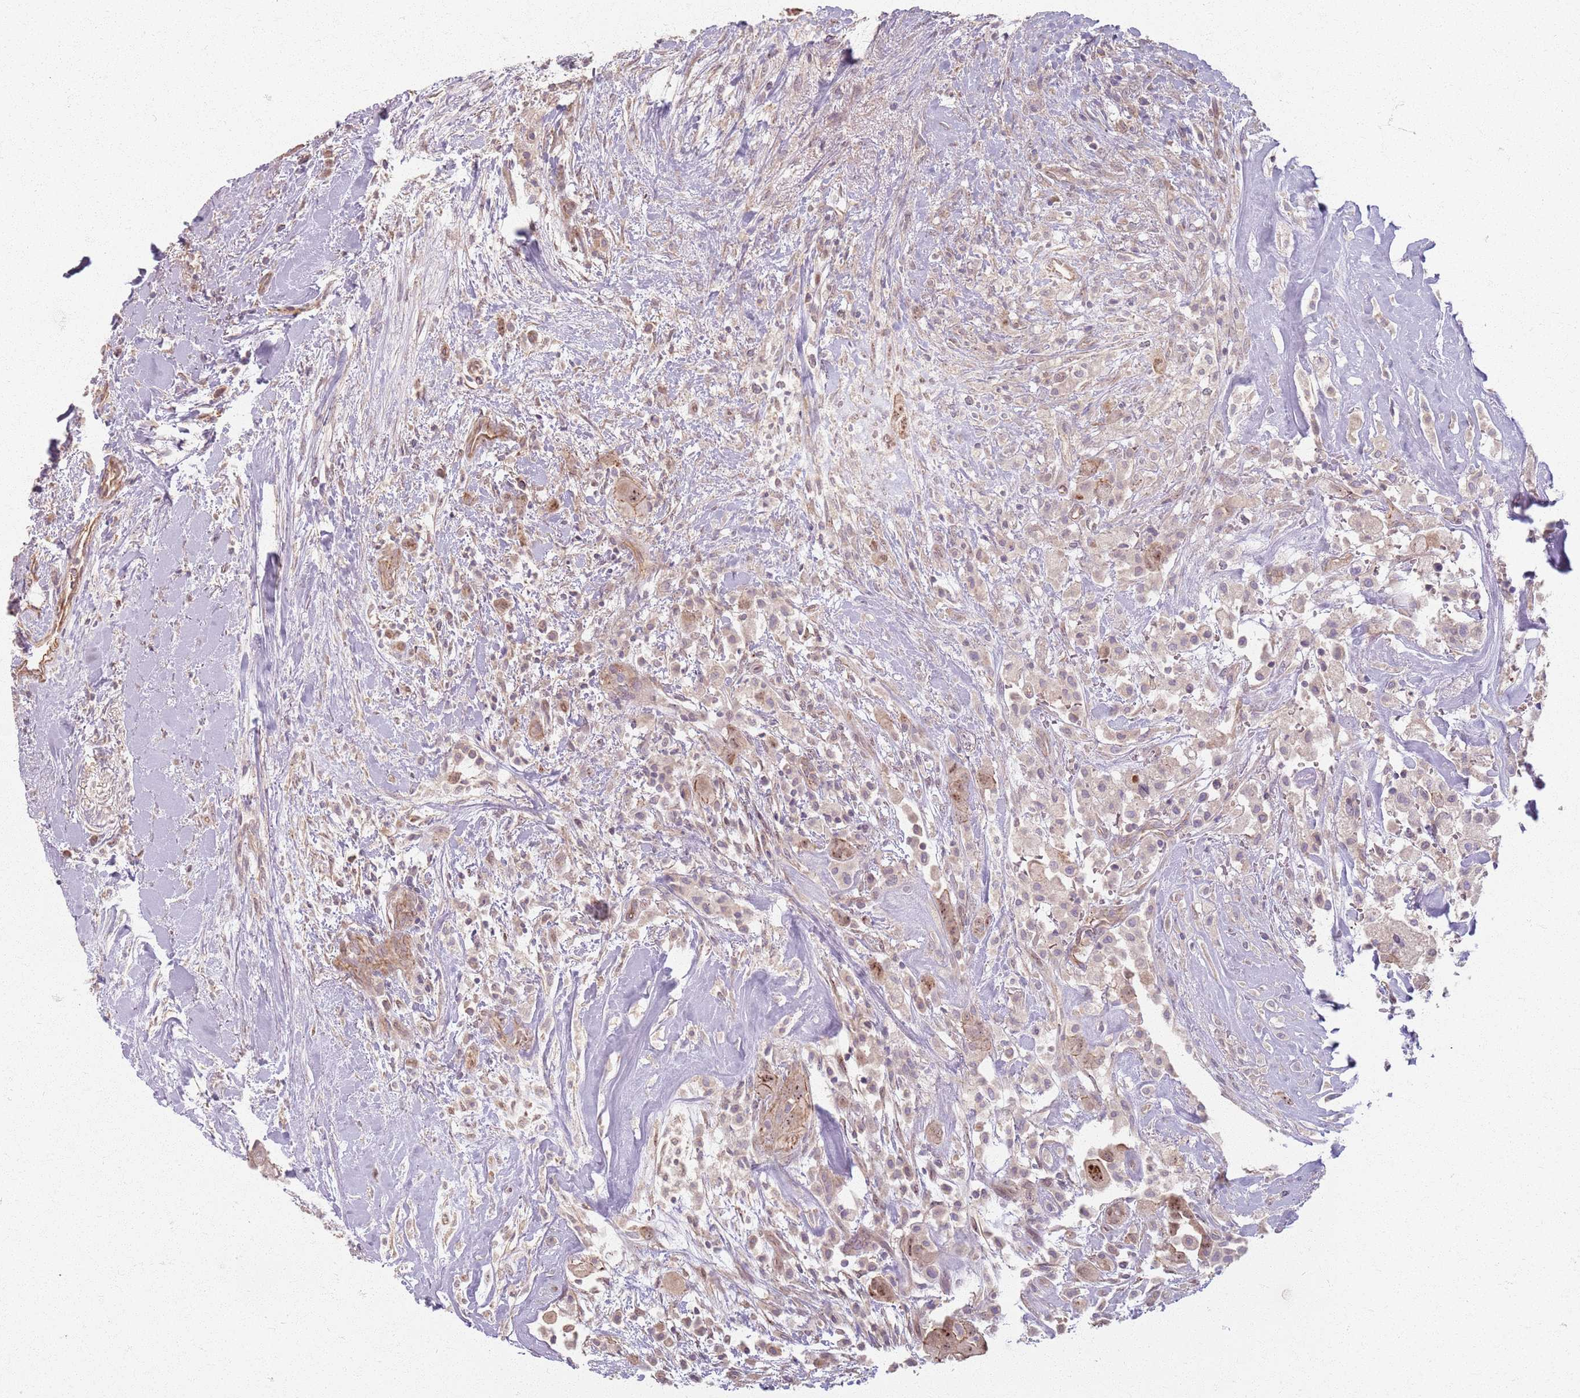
{"staining": {"intensity": "moderate", "quantity": "<25%", "location": "cytoplasmic/membranous,nuclear"}, "tissue": "thyroid cancer", "cell_type": "Tumor cells", "image_type": "cancer", "snomed": [{"axis": "morphology", "description": "Normal tissue, NOS"}, {"axis": "morphology", "description": "Papillary adenocarcinoma, NOS"}, {"axis": "topography", "description": "Thyroid gland"}], "caption": "Human thyroid cancer stained for a protein (brown) shows moderate cytoplasmic/membranous and nuclear positive positivity in approximately <25% of tumor cells.", "gene": "KCNA5", "patient": {"sex": "female", "age": 59}}